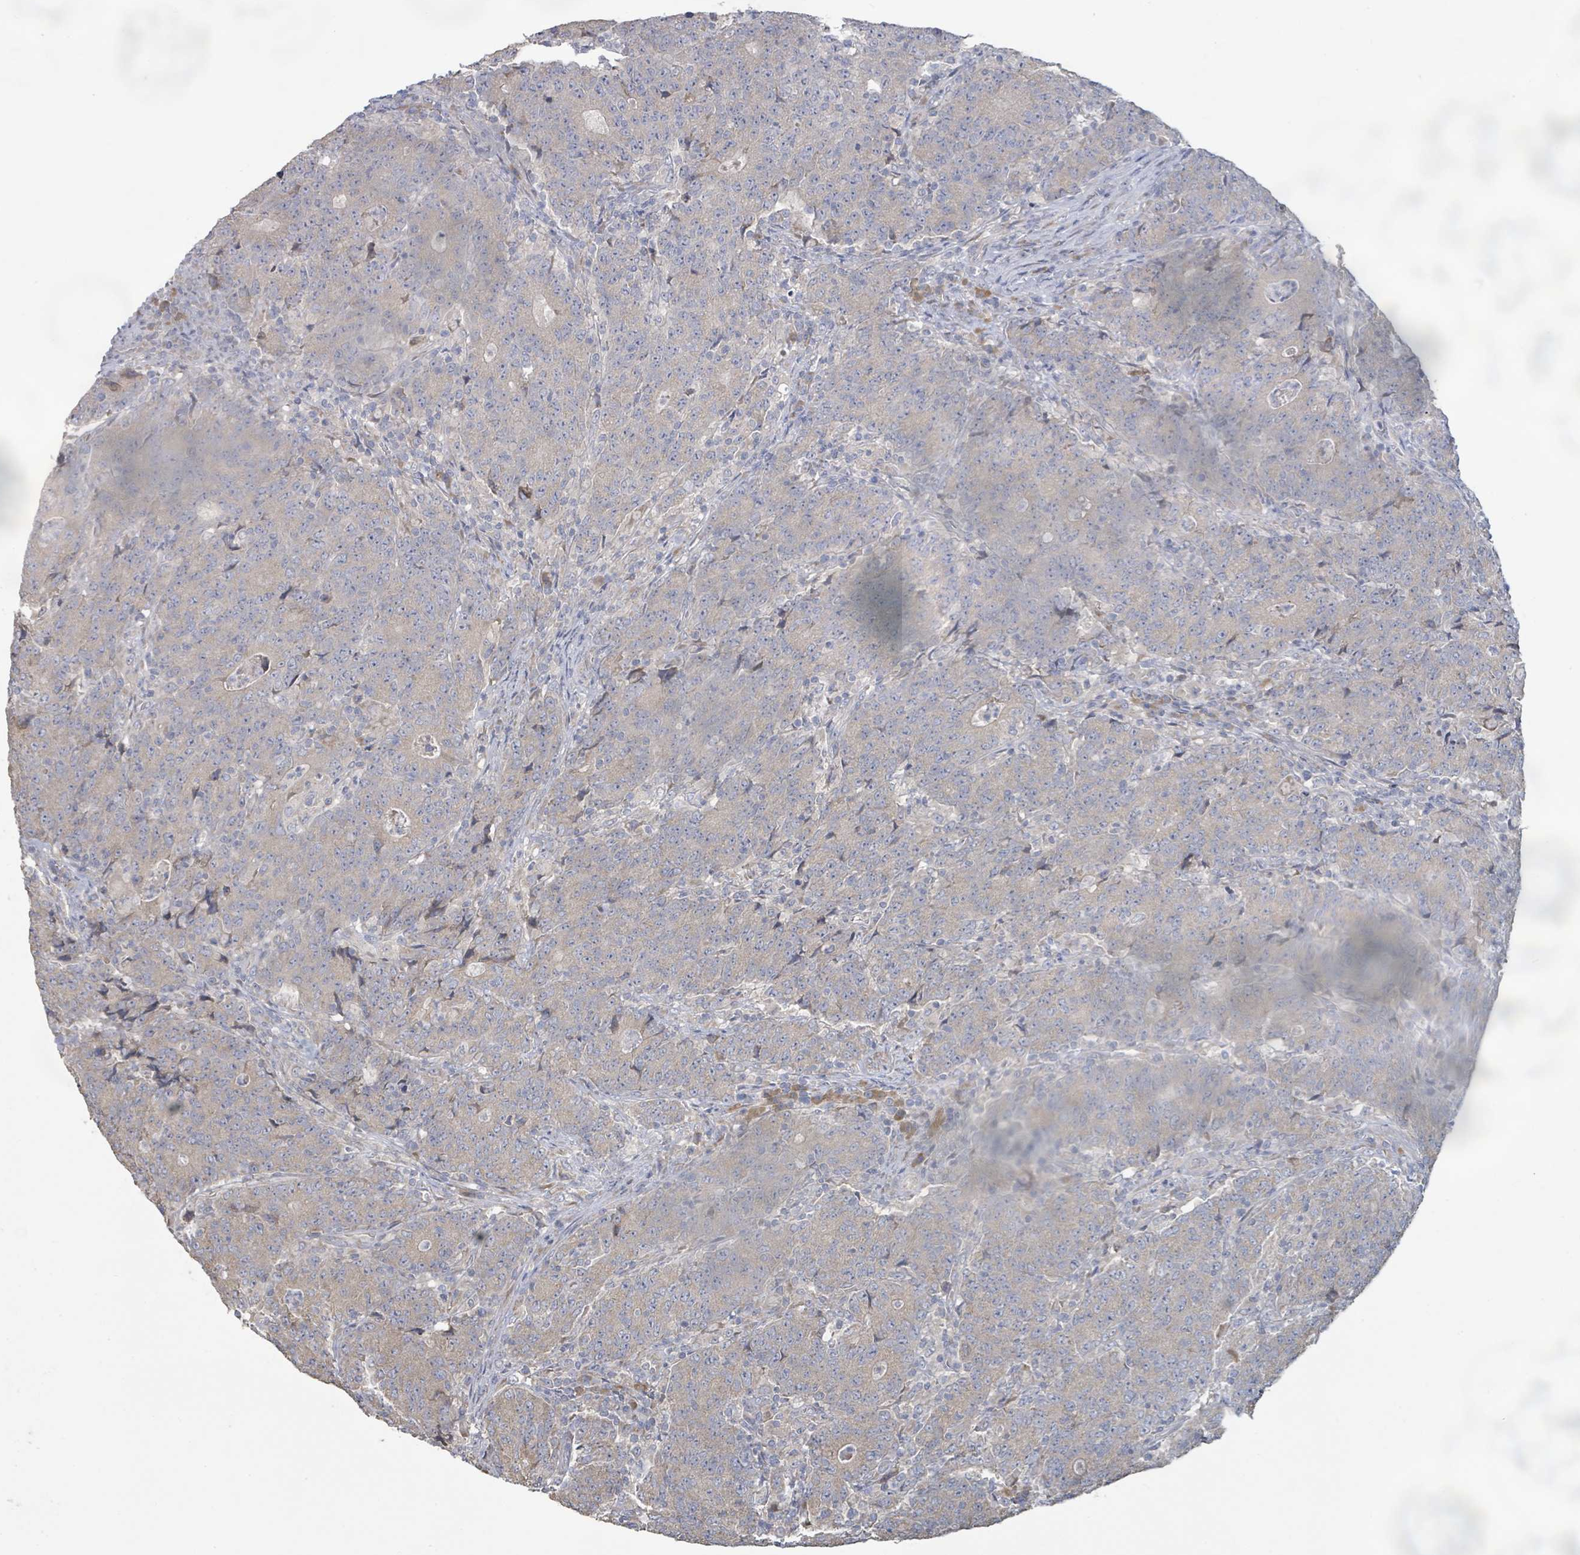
{"staining": {"intensity": "negative", "quantity": "none", "location": "none"}, "tissue": "colorectal cancer", "cell_type": "Tumor cells", "image_type": "cancer", "snomed": [{"axis": "morphology", "description": "Adenocarcinoma, NOS"}, {"axis": "topography", "description": "Colon"}], "caption": "Photomicrograph shows no protein positivity in tumor cells of adenocarcinoma (colorectal) tissue.", "gene": "KCNS2", "patient": {"sex": "female", "age": 75}}